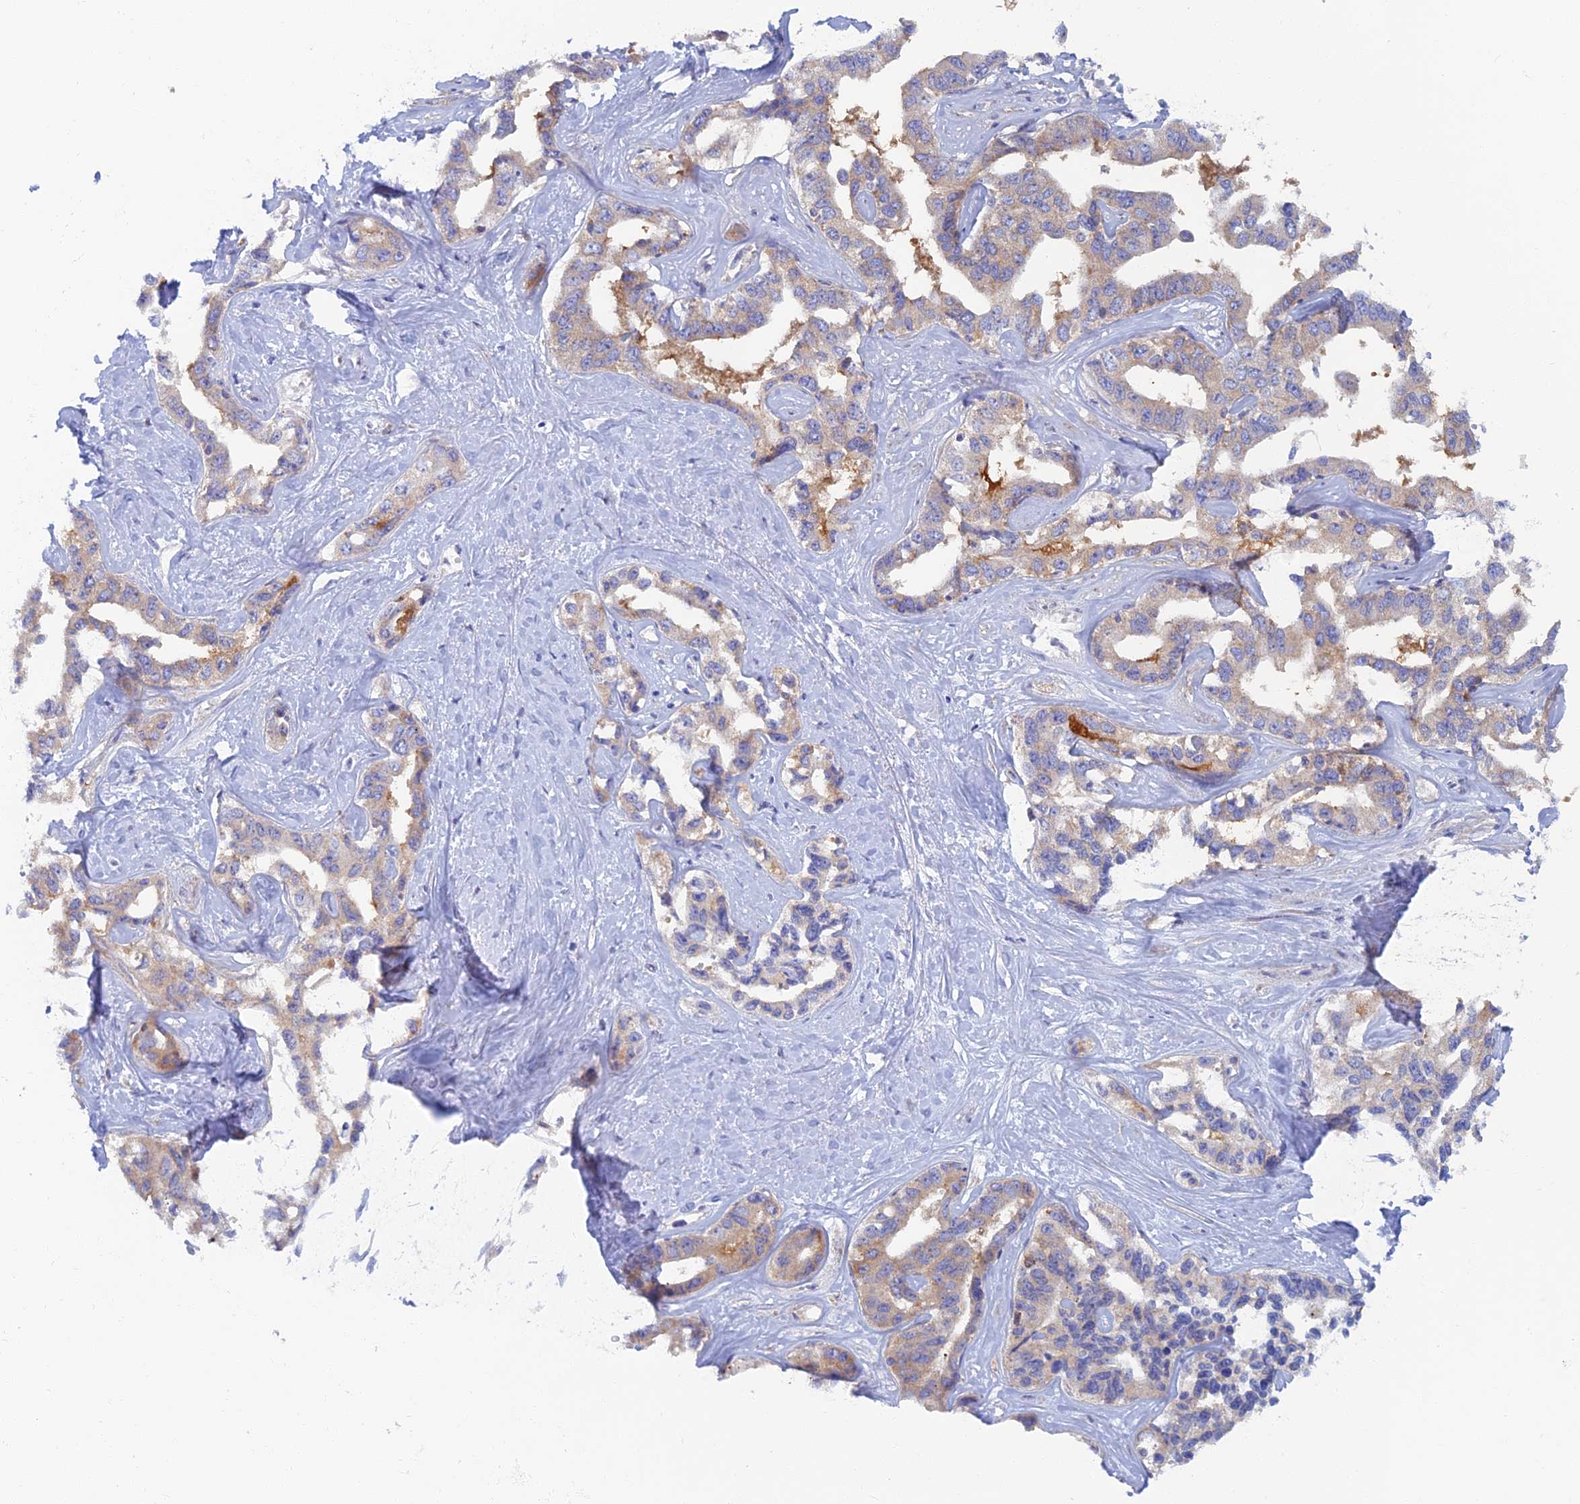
{"staining": {"intensity": "weak", "quantity": "25%-75%", "location": "cytoplasmic/membranous"}, "tissue": "liver cancer", "cell_type": "Tumor cells", "image_type": "cancer", "snomed": [{"axis": "morphology", "description": "Cholangiocarcinoma"}, {"axis": "topography", "description": "Liver"}], "caption": "Weak cytoplasmic/membranous positivity for a protein is present in approximately 25%-75% of tumor cells of liver cancer using immunohistochemistry (IHC).", "gene": "TMEM44", "patient": {"sex": "male", "age": 59}}